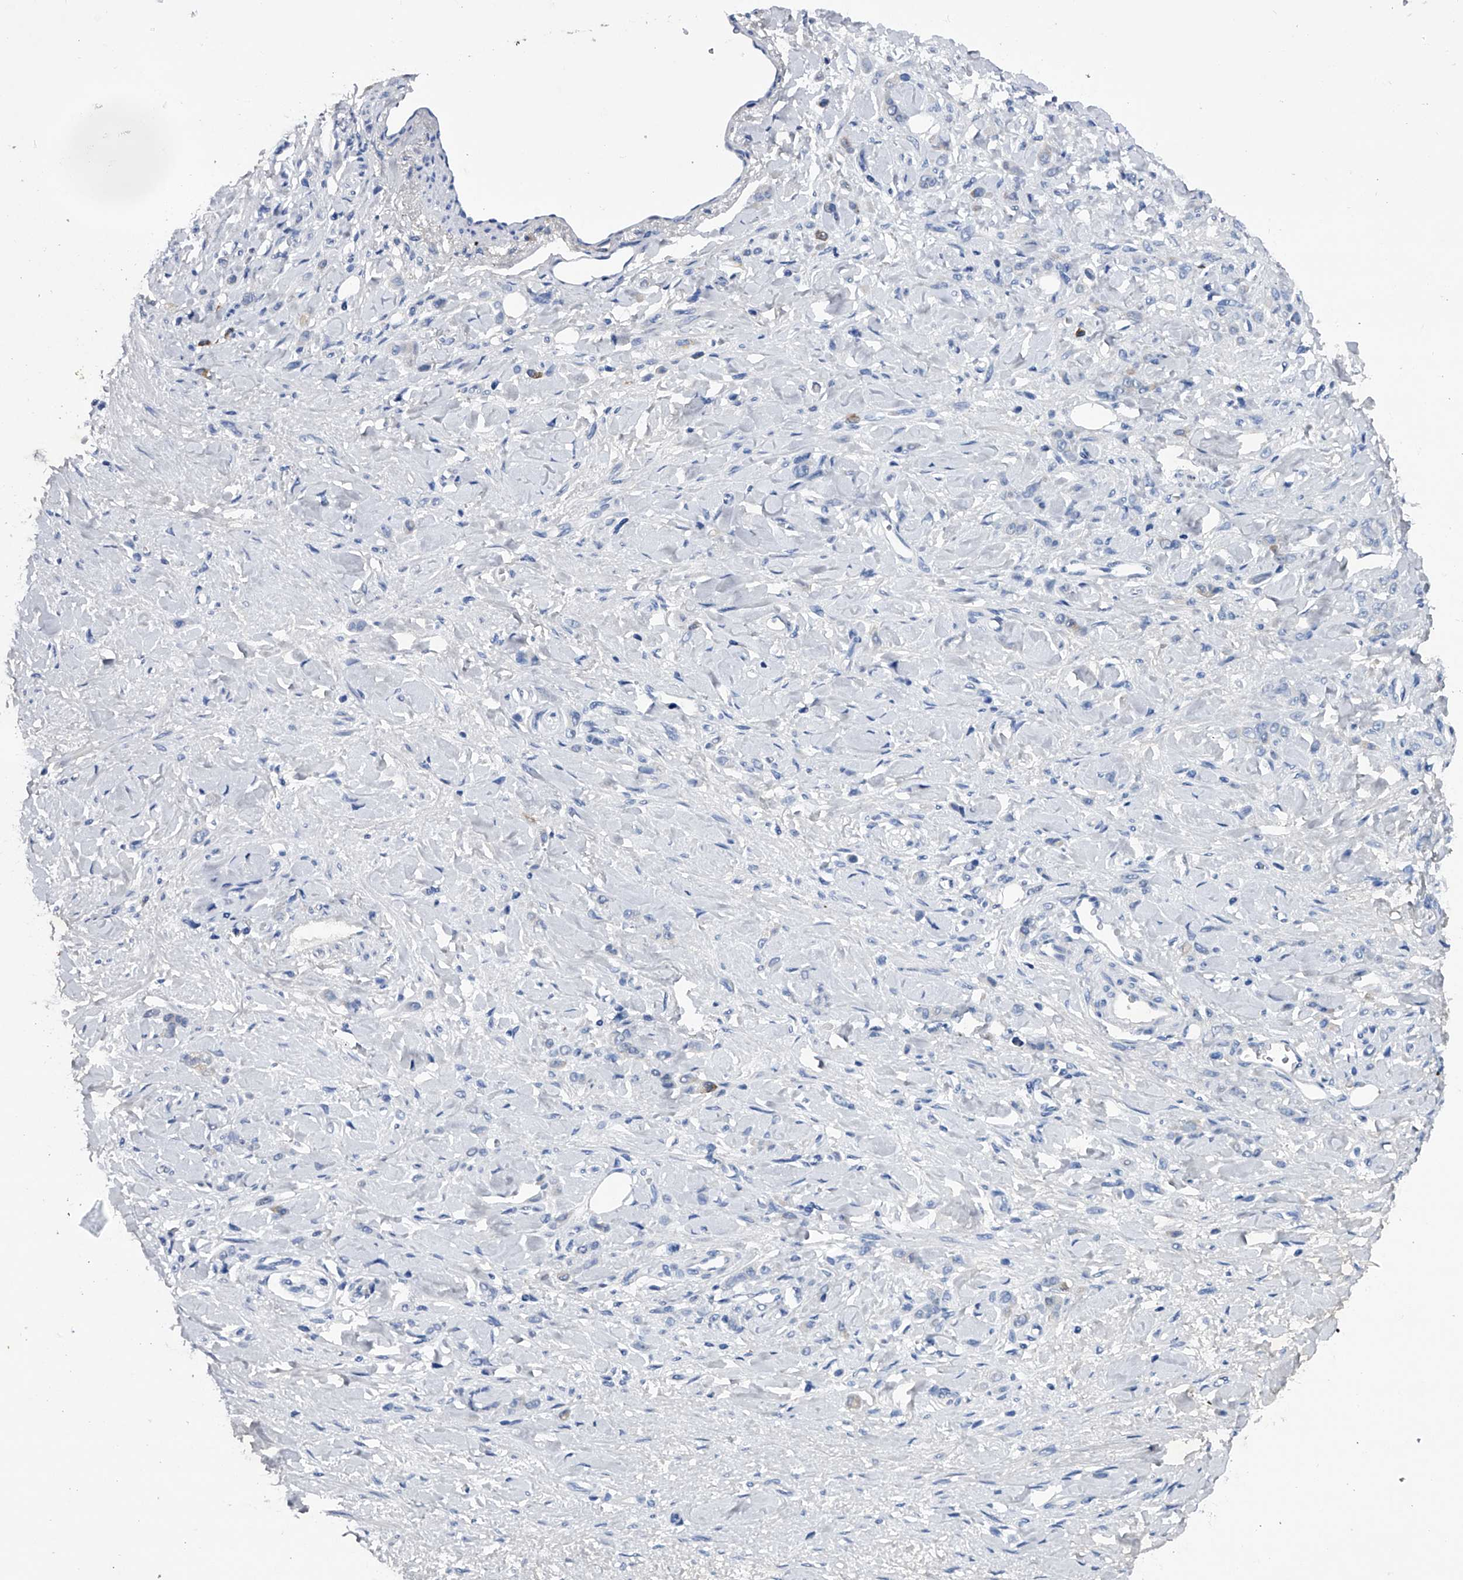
{"staining": {"intensity": "negative", "quantity": "none", "location": "none"}, "tissue": "stomach cancer", "cell_type": "Tumor cells", "image_type": "cancer", "snomed": [{"axis": "morphology", "description": "Normal tissue, NOS"}, {"axis": "morphology", "description": "Adenocarcinoma, NOS"}, {"axis": "topography", "description": "Stomach"}], "caption": "Human stomach cancer (adenocarcinoma) stained for a protein using immunohistochemistry reveals no expression in tumor cells.", "gene": "ASNS", "patient": {"sex": "male", "age": 82}}